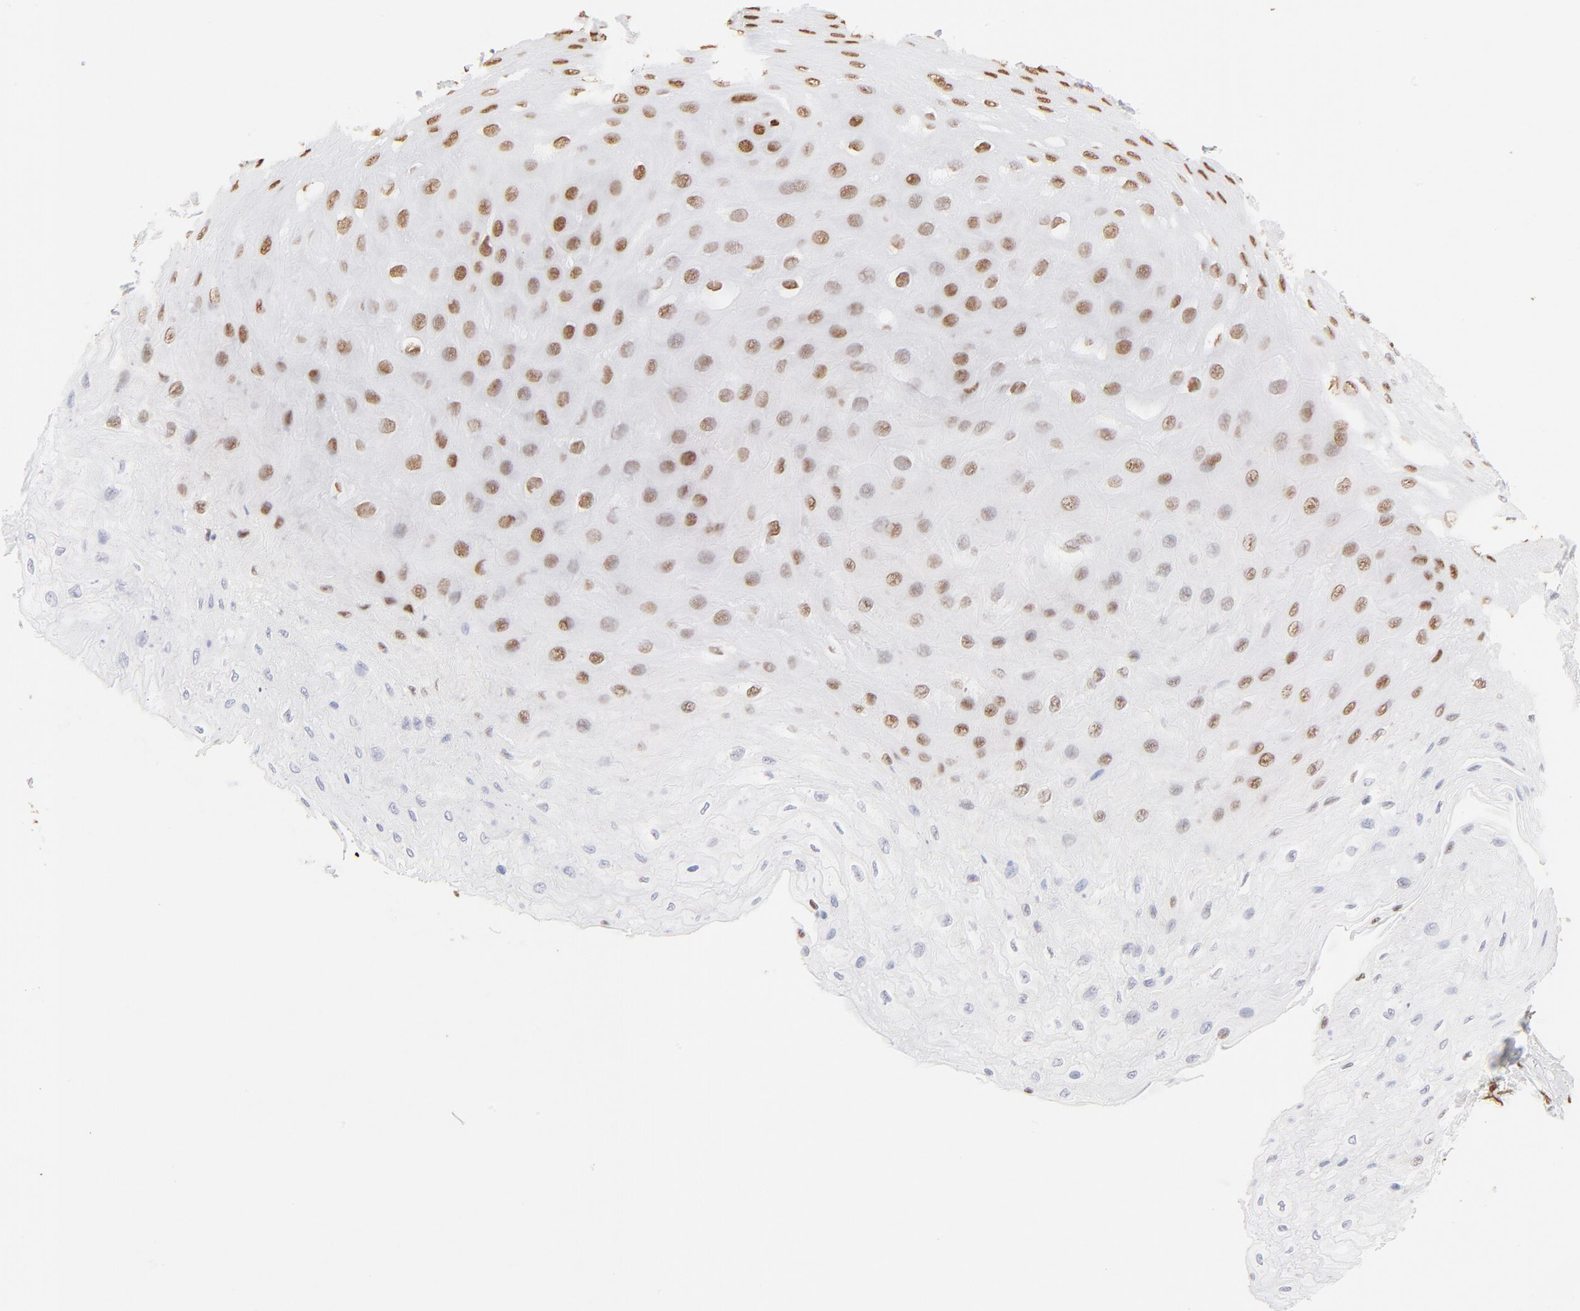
{"staining": {"intensity": "moderate", "quantity": "25%-75%", "location": "nuclear"}, "tissue": "esophagus", "cell_type": "Squamous epithelial cells", "image_type": "normal", "snomed": [{"axis": "morphology", "description": "Normal tissue, NOS"}, {"axis": "topography", "description": "Esophagus"}], "caption": "Immunohistochemistry micrograph of unremarkable esophagus: human esophagus stained using IHC demonstrates medium levels of moderate protein expression localized specifically in the nuclear of squamous epithelial cells, appearing as a nuclear brown color.", "gene": "ZNF540", "patient": {"sex": "female", "age": 72}}